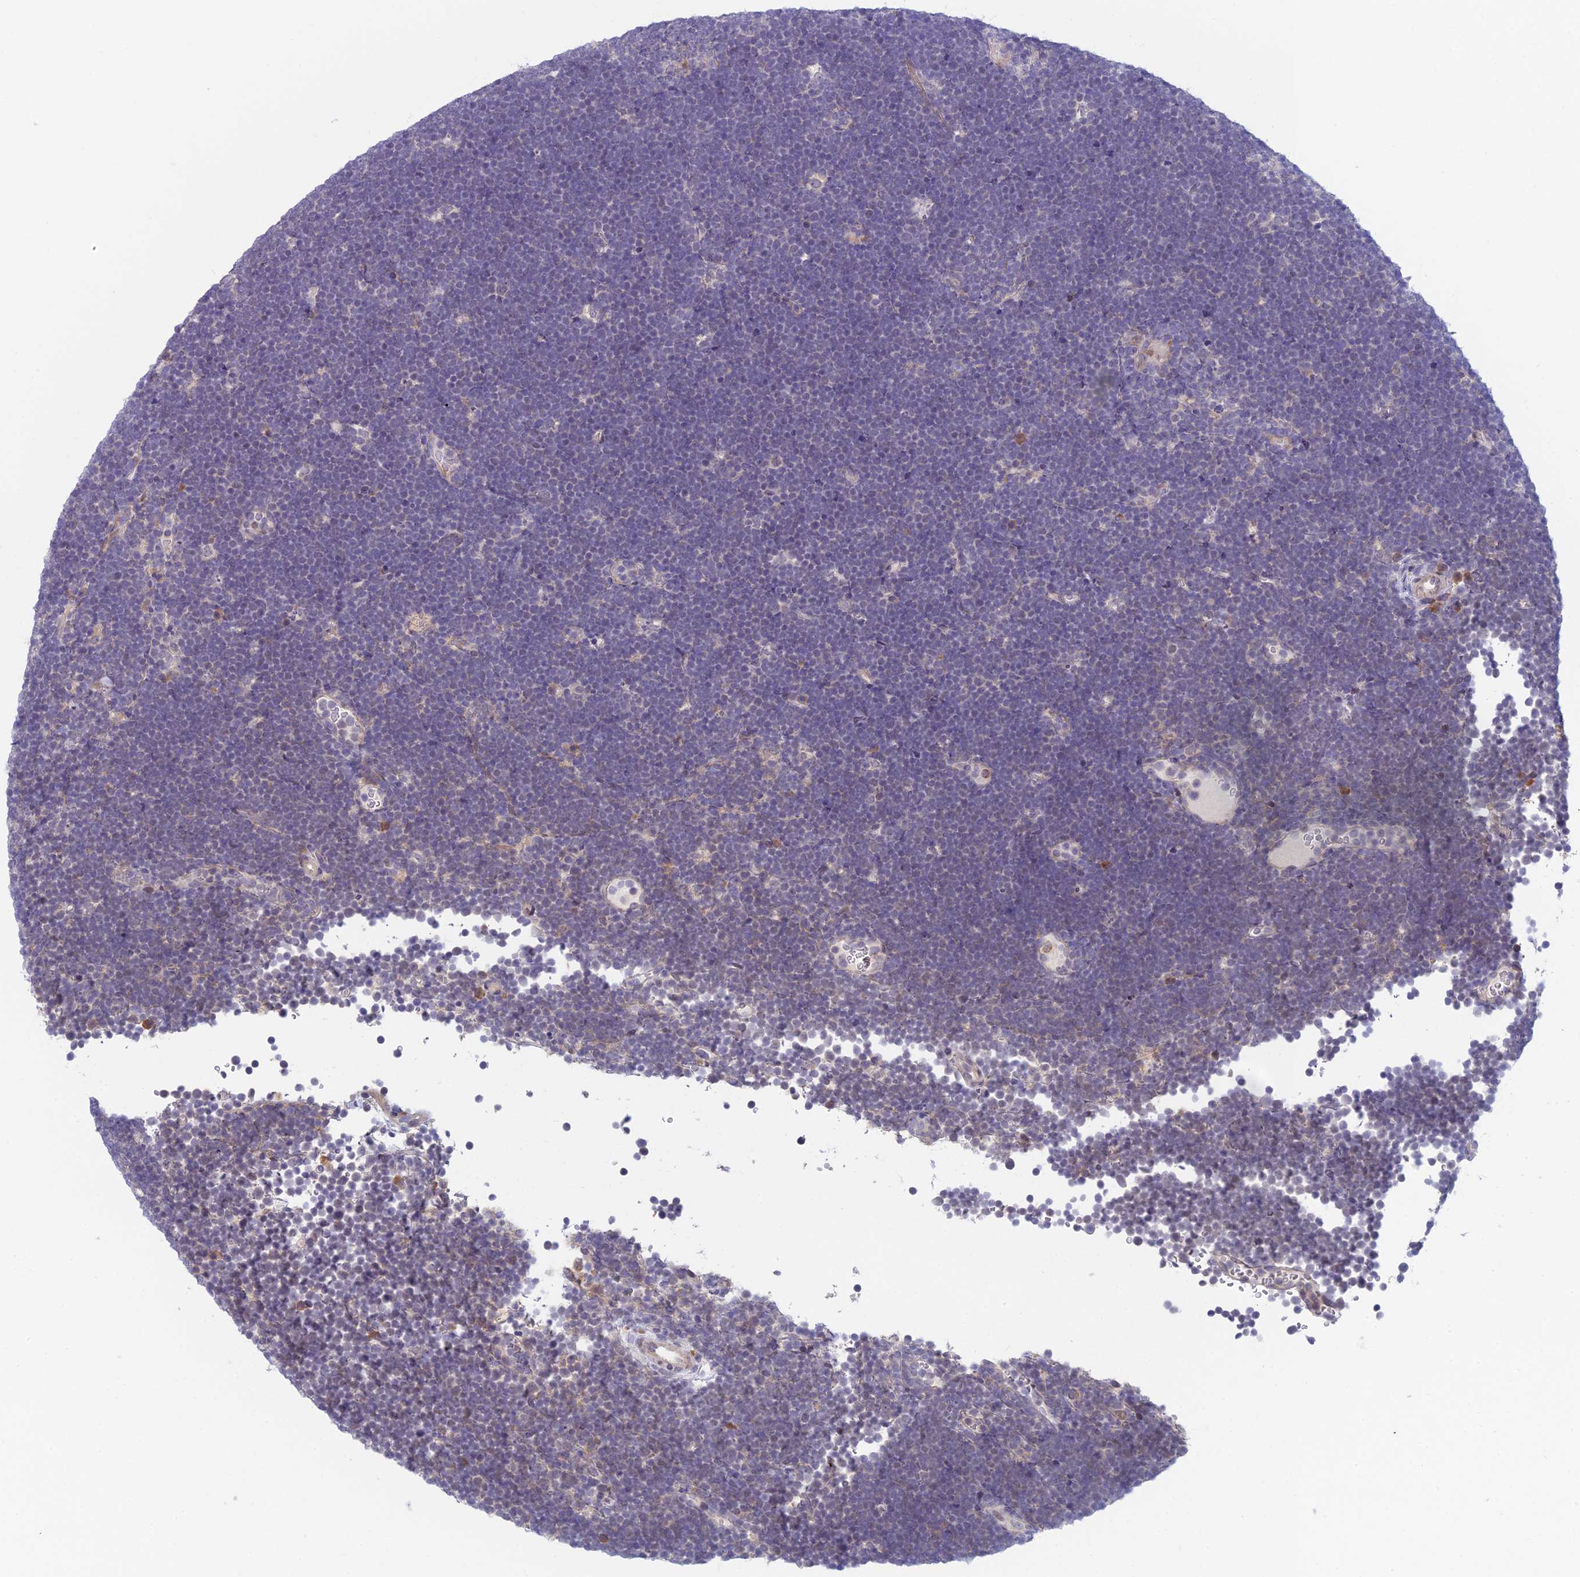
{"staining": {"intensity": "negative", "quantity": "none", "location": "none"}, "tissue": "lymphoma", "cell_type": "Tumor cells", "image_type": "cancer", "snomed": [{"axis": "morphology", "description": "Malignant lymphoma, non-Hodgkin's type, High grade"}, {"axis": "topography", "description": "Lymph node"}], "caption": "DAB (3,3'-diaminobenzidine) immunohistochemical staining of human lymphoma exhibits no significant positivity in tumor cells. (DAB (3,3'-diaminobenzidine) immunohistochemistry with hematoxylin counter stain).", "gene": "PPP1R26", "patient": {"sex": "male", "age": 13}}